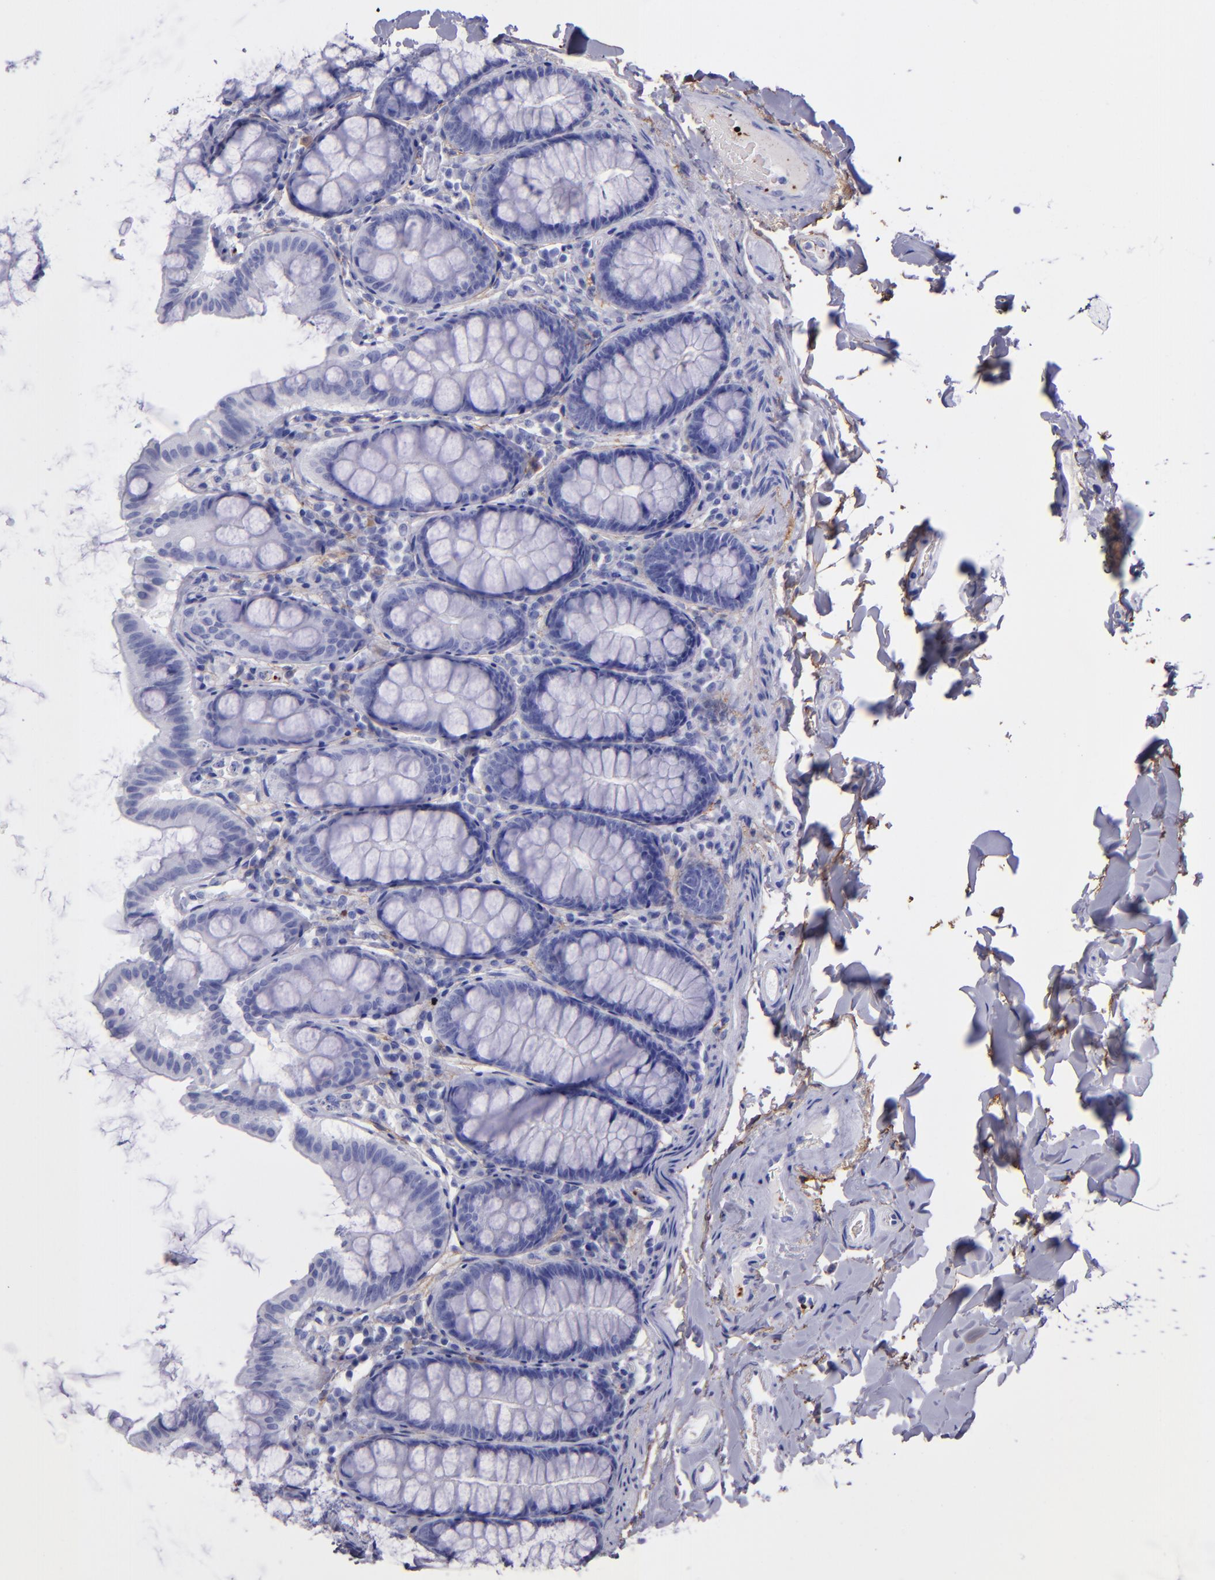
{"staining": {"intensity": "negative", "quantity": "none", "location": "none"}, "tissue": "colon", "cell_type": "Endothelial cells", "image_type": "normal", "snomed": [{"axis": "morphology", "description": "Normal tissue, NOS"}, {"axis": "topography", "description": "Colon"}], "caption": "Endothelial cells are negative for brown protein staining in benign colon. Nuclei are stained in blue.", "gene": "EFCAB13", "patient": {"sex": "female", "age": 61}}